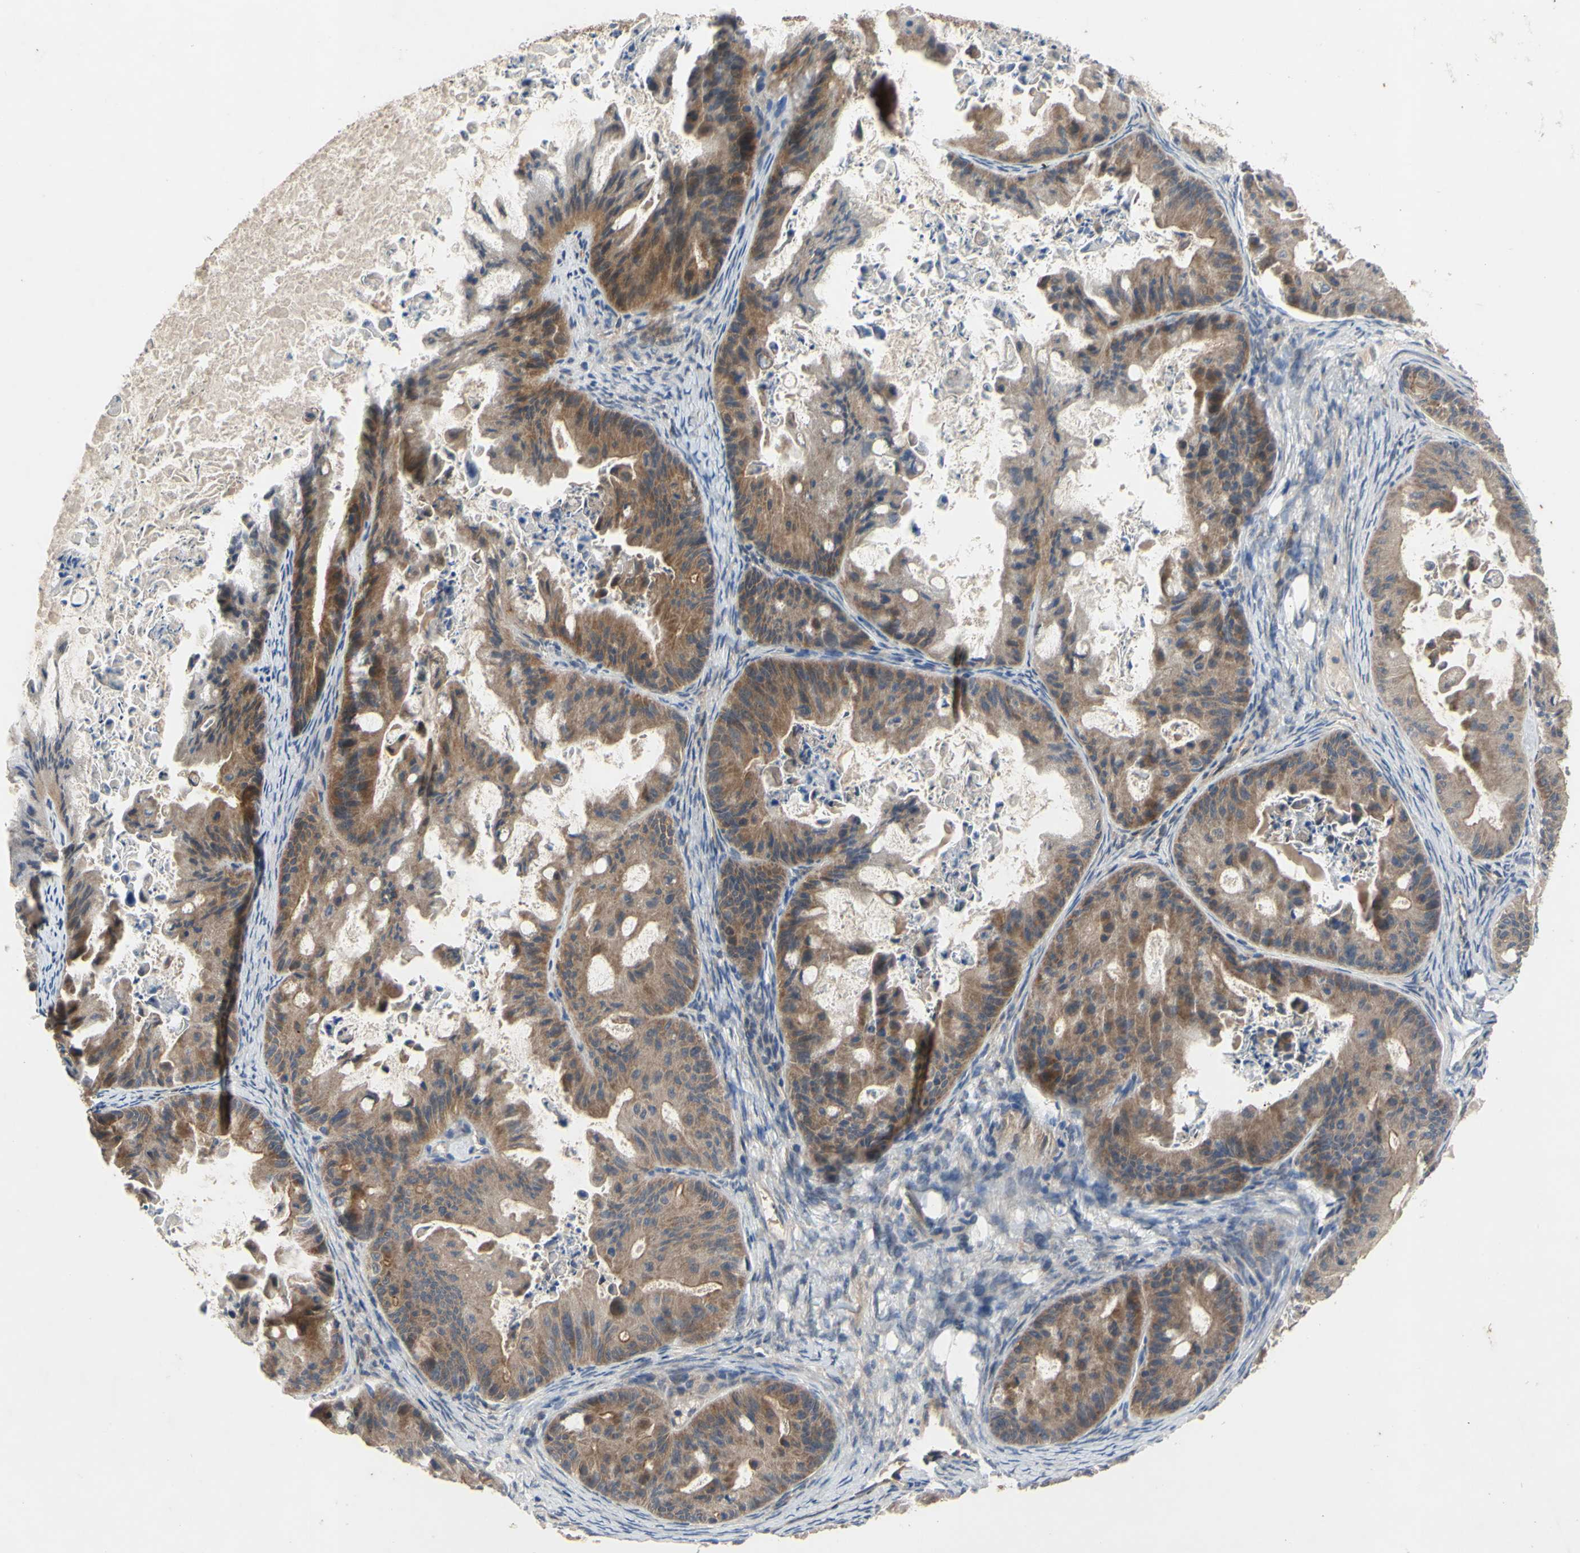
{"staining": {"intensity": "moderate", "quantity": ">75%", "location": "cytoplasmic/membranous"}, "tissue": "ovarian cancer", "cell_type": "Tumor cells", "image_type": "cancer", "snomed": [{"axis": "morphology", "description": "Cystadenocarcinoma, mucinous, NOS"}, {"axis": "topography", "description": "Ovary"}], "caption": "Immunohistochemical staining of mucinous cystadenocarcinoma (ovarian) demonstrates medium levels of moderate cytoplasmic/membranous protein positivity in about >75% of tumor cells.", "gene": "XIAP", "patient": {"sex": "female", "age": 37}}